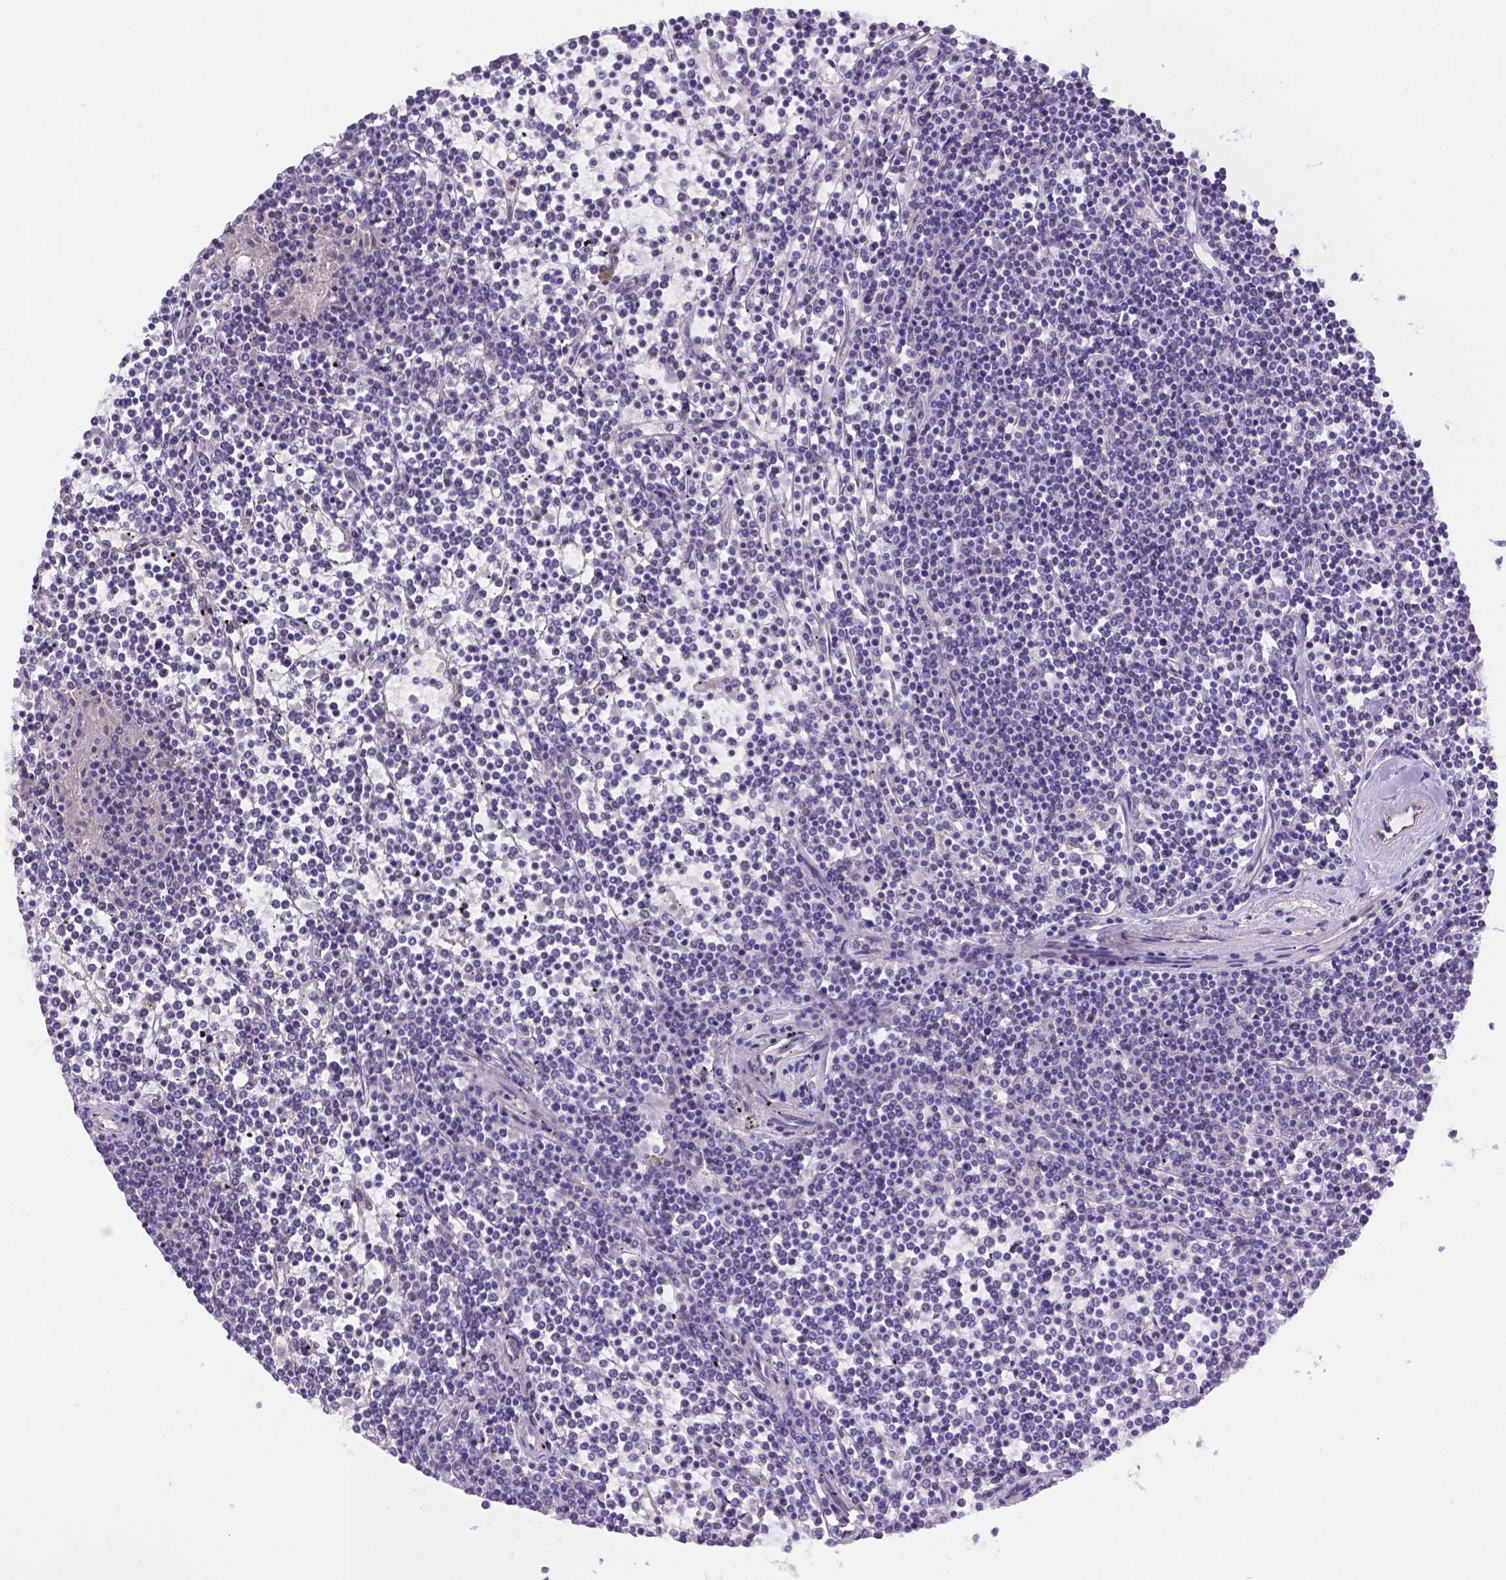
{"staining": {"intensity": "negative", "quantity": "none", "location": "none"}, "tissue": "lymphoma", "cell_type": "Tumor cells", "image_type": "cancer", "snomed": [{"axis": "morphology", "description": "Malignant lymphoma, non-Hodgkin's type, Low grade"}, {"axis": "topography", "description": "Spleen"}], "caption": "The image shows no staining of tumor cells in low-grade malignant lymphoma, non-Hodgkin's type.", "gene": "NXPE2", "patient": {"sex": "female", "age": 19}}